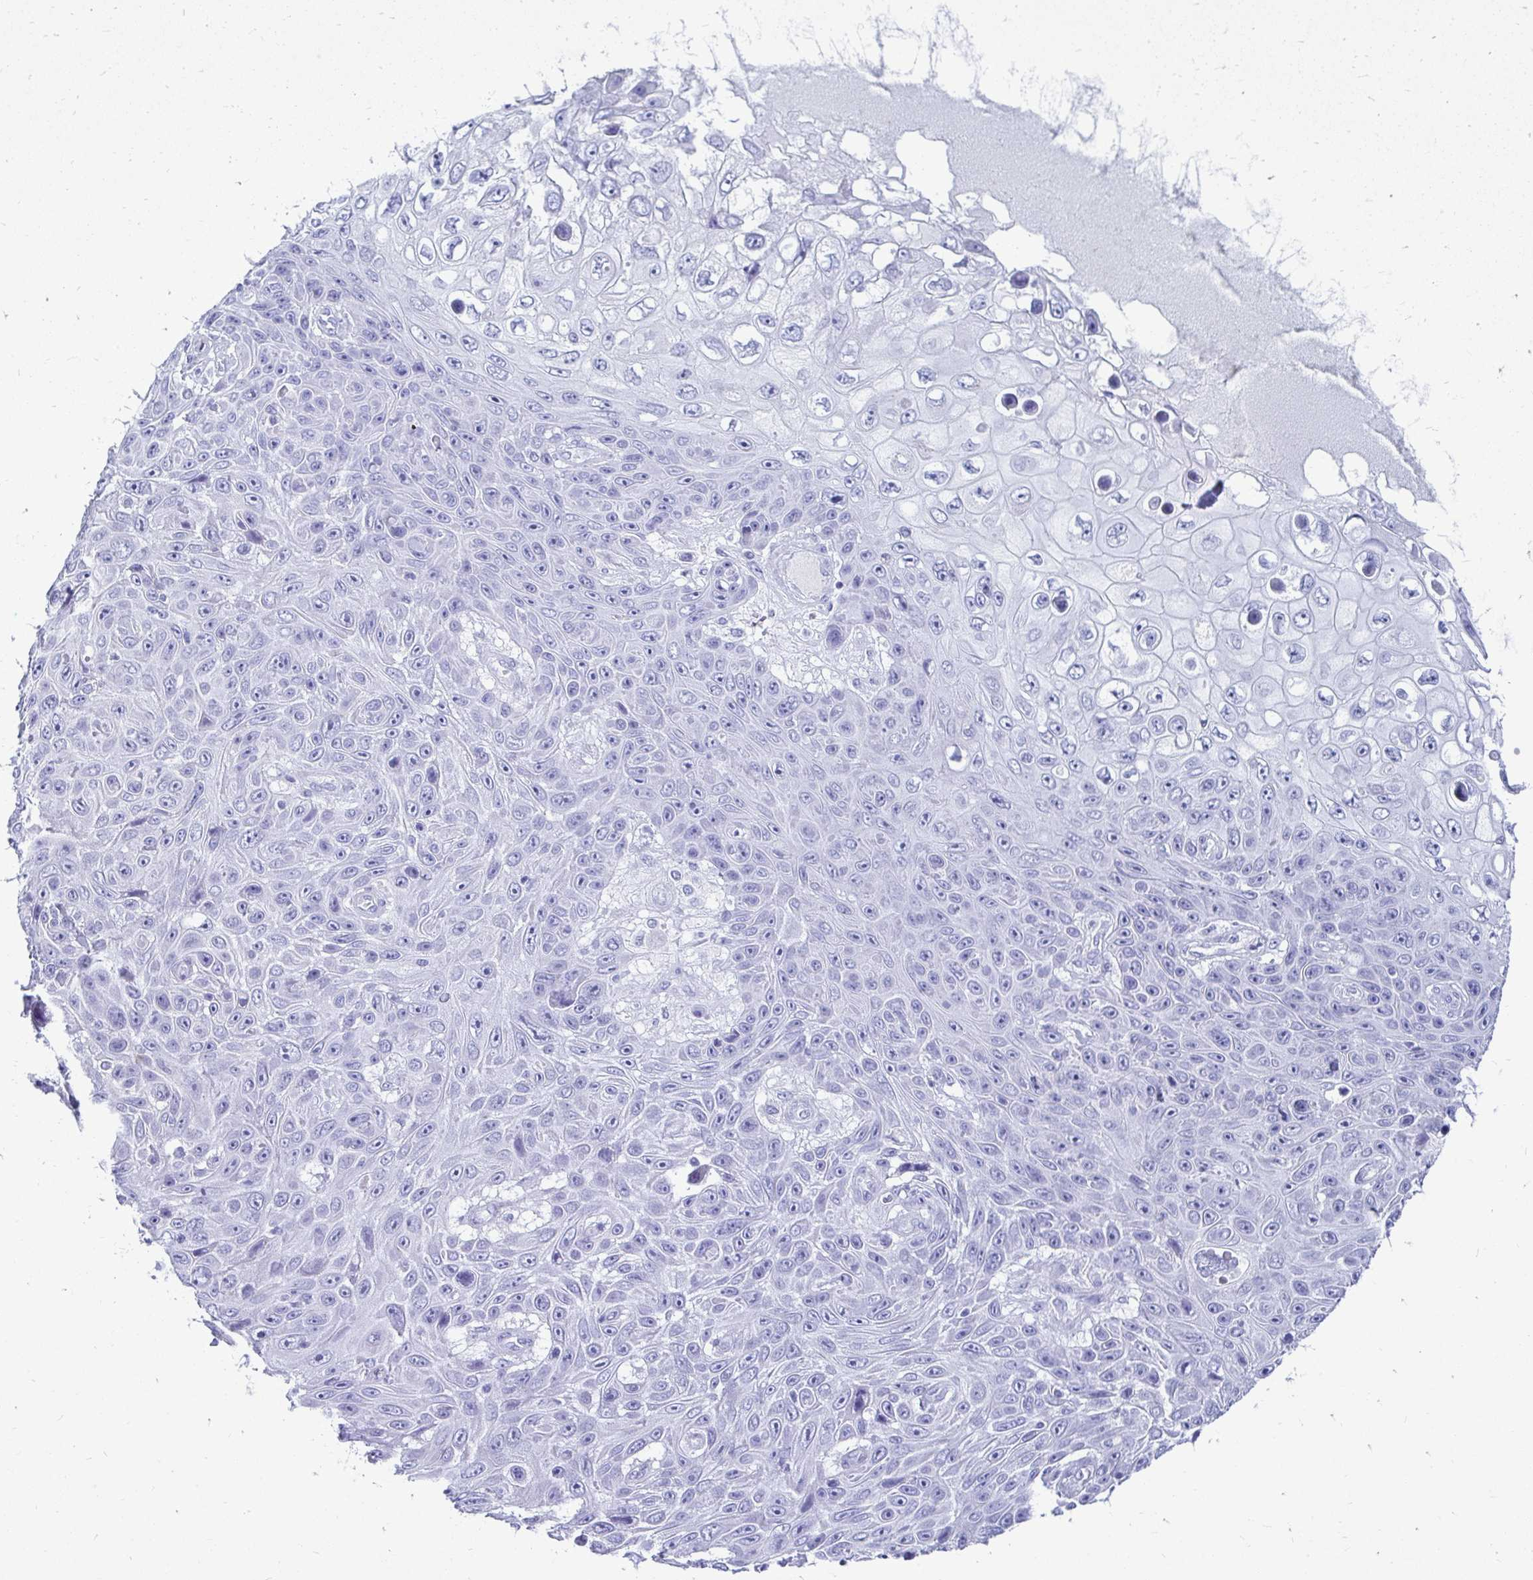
{"staining": {"intensity": "negative", "quantity": "none", "location": "none"}, "tissue": "skin cancer", "cell_type": "Tumor cells", "image_type": "cancer", "snomed": [{"axis": "morphology", "description": "Squamous cell carcinoma, NOS"}, {"axis": "topography", "description": "Skin"}], "caption": "A photomicrograph of human skin cancer (squamous cell carcinoma) is negative for staining in tumor cells. (Immunohistochemistry, brightfield microscopy, high magnification).", "gene": "OR10R2", "patient": {"sex": "male", "age": 82}}